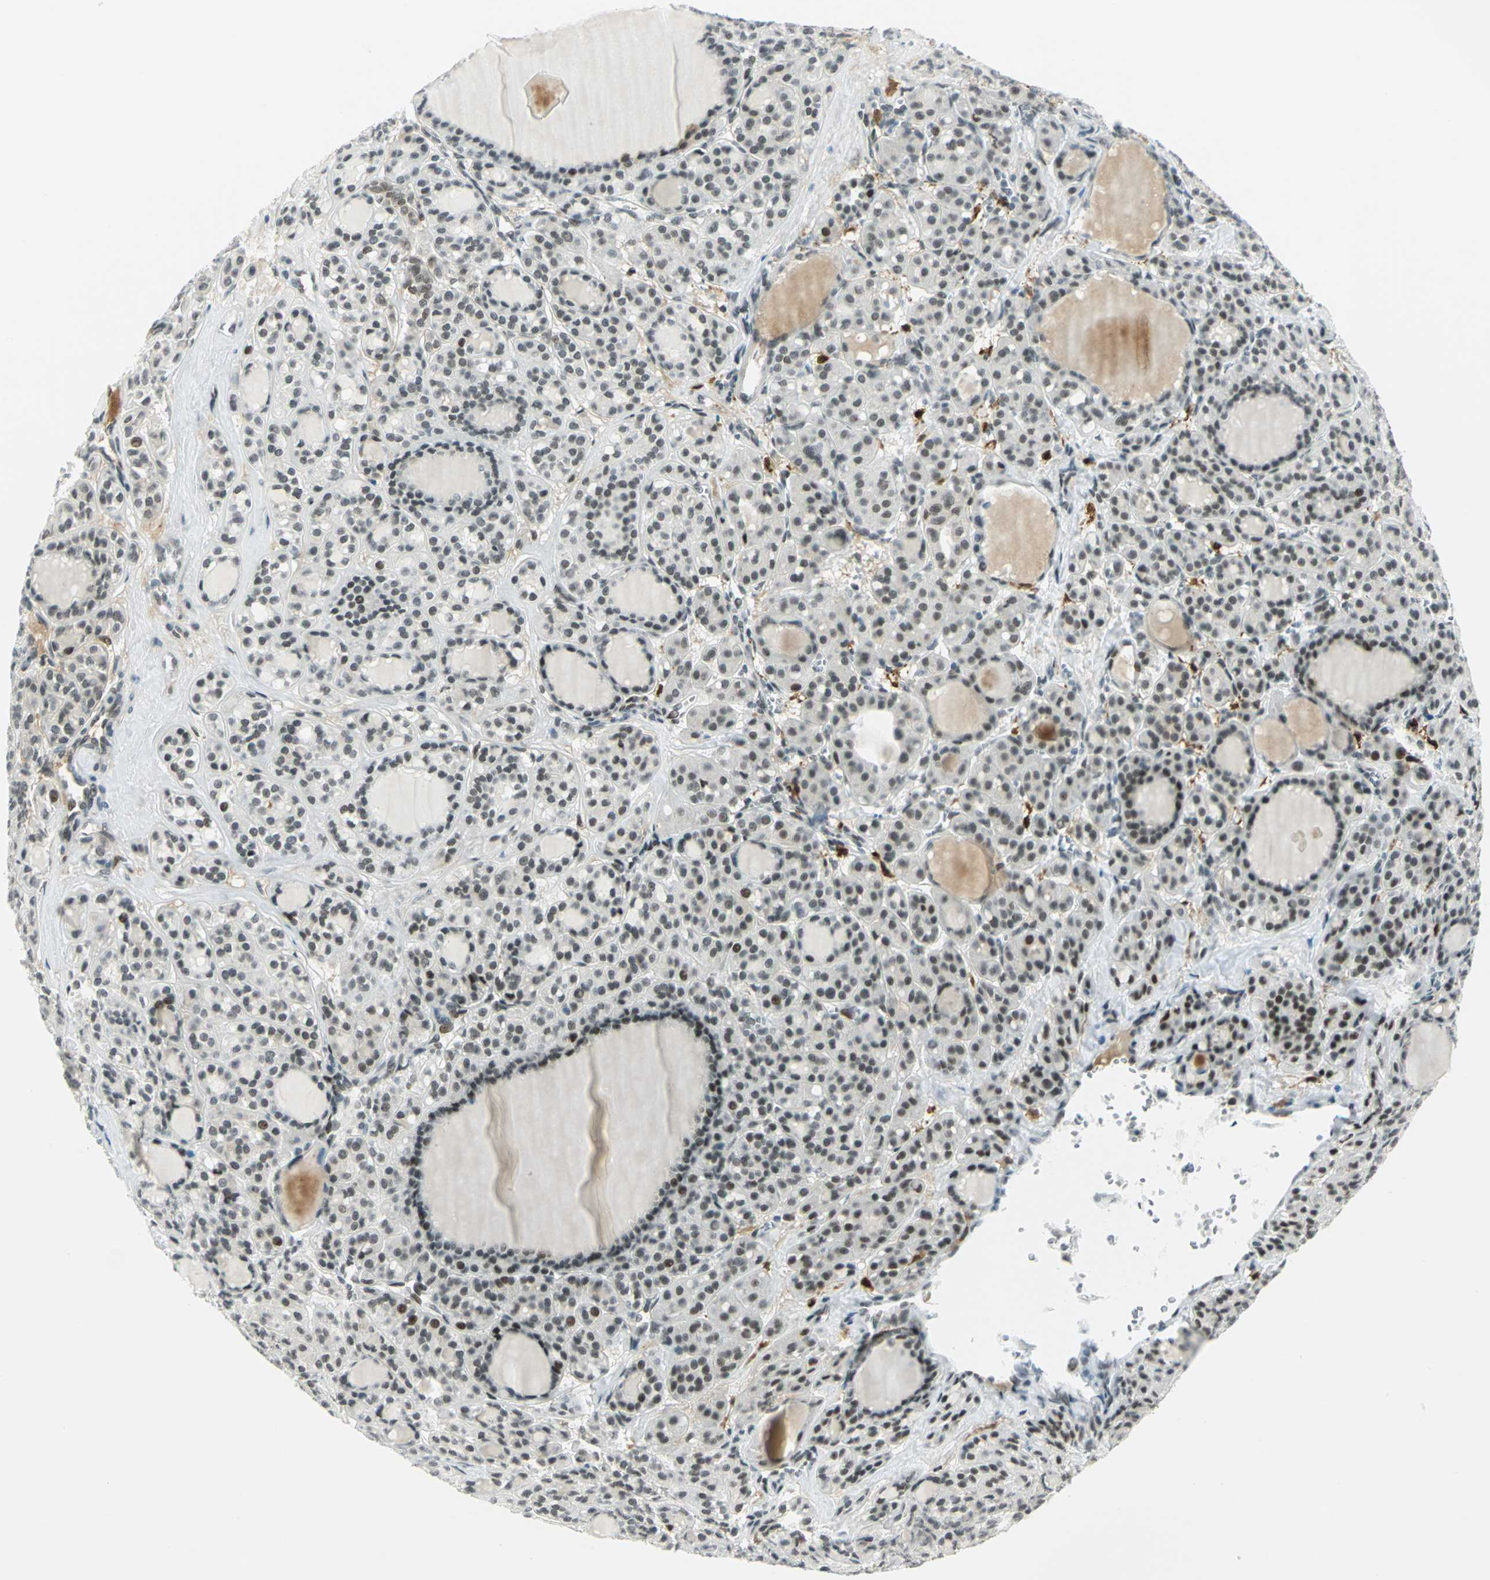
{"staining": {"intensity": "moderate", "quantity": "<25%", "location": "nuclear"}, "tissue": "thyroid cancer", "cell_type": "Tumor cells", "image_type": "cancer", "snomed": [{"axis": "morphology", "description": "Follicular adenoma carcinoma, NOS"}, {"axis": "topography", "description": "Thyroid gland"}], "caption": "This micrograph demonstrates immunohistochemistry (IHC) staining of follicular adenoma carcinoma (thyroid), with low moderate nuclear positivity in approximately <25% of tumor cells.", "gene": "MTMR10", "patient": {"sex": "female", "age": 71}}